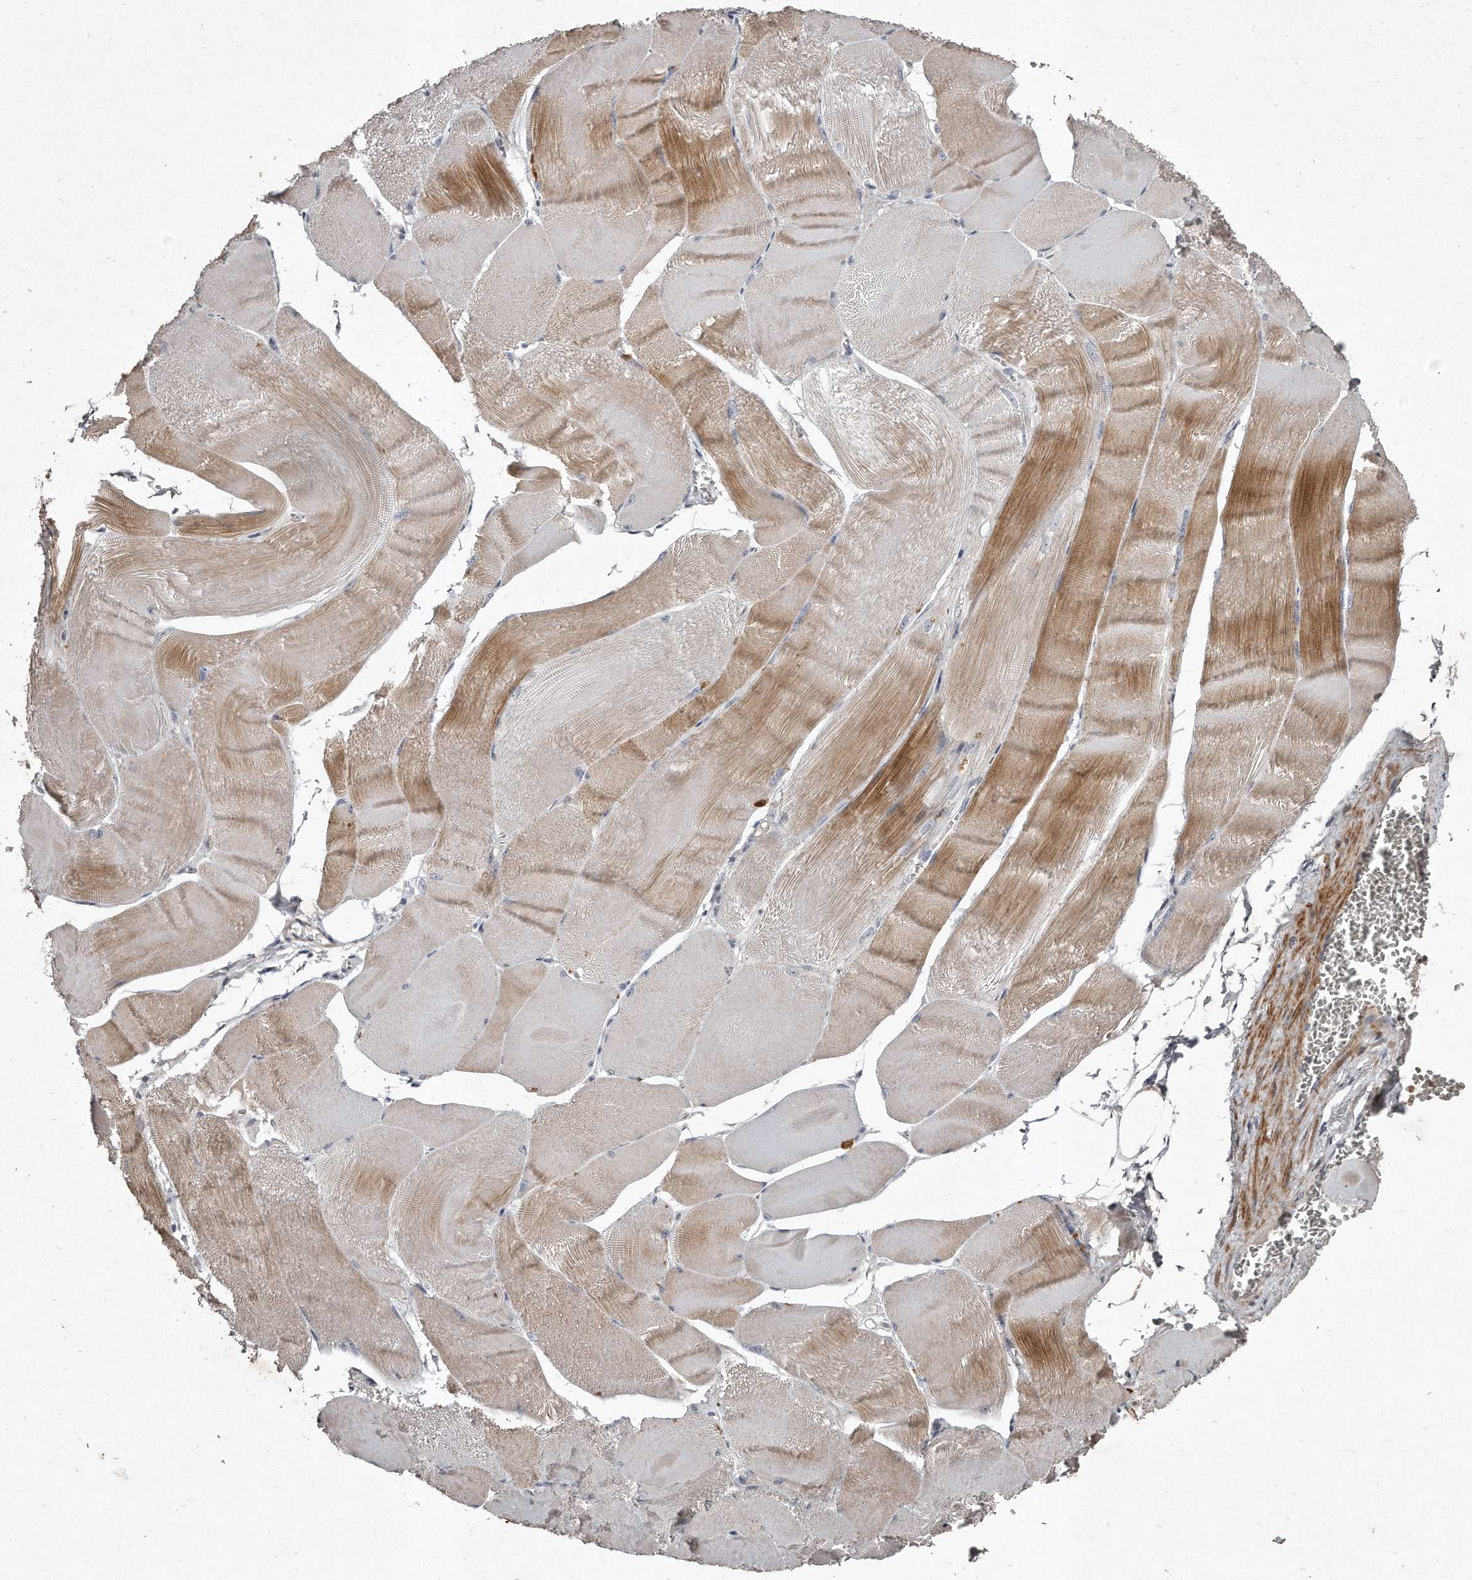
{"staining": {"intensity": "moderate", "quantity": "25%-75%", "location": "cytoplasmic/membranous"}, "tissue": "skeletal muscle", "cell_type": "Myocytes", "image_type": "normal", "snomed": [{"axis": "morphology", "description": "Normal tissue, NOS"}, {"axis": "morphology", "description": "Basal cell carcinoma"}, {"axis": "topography", "description": "Skeletal muscle"}], "caption": "About 25%-75% of myocytes in normal skeletal muscle exhibit moderate cytoplasmic/membranous protein positivity as visualized by brown immunohistochemical staining.", "gene": "TECR", "patient": {"sex": "female", "age": 64}}